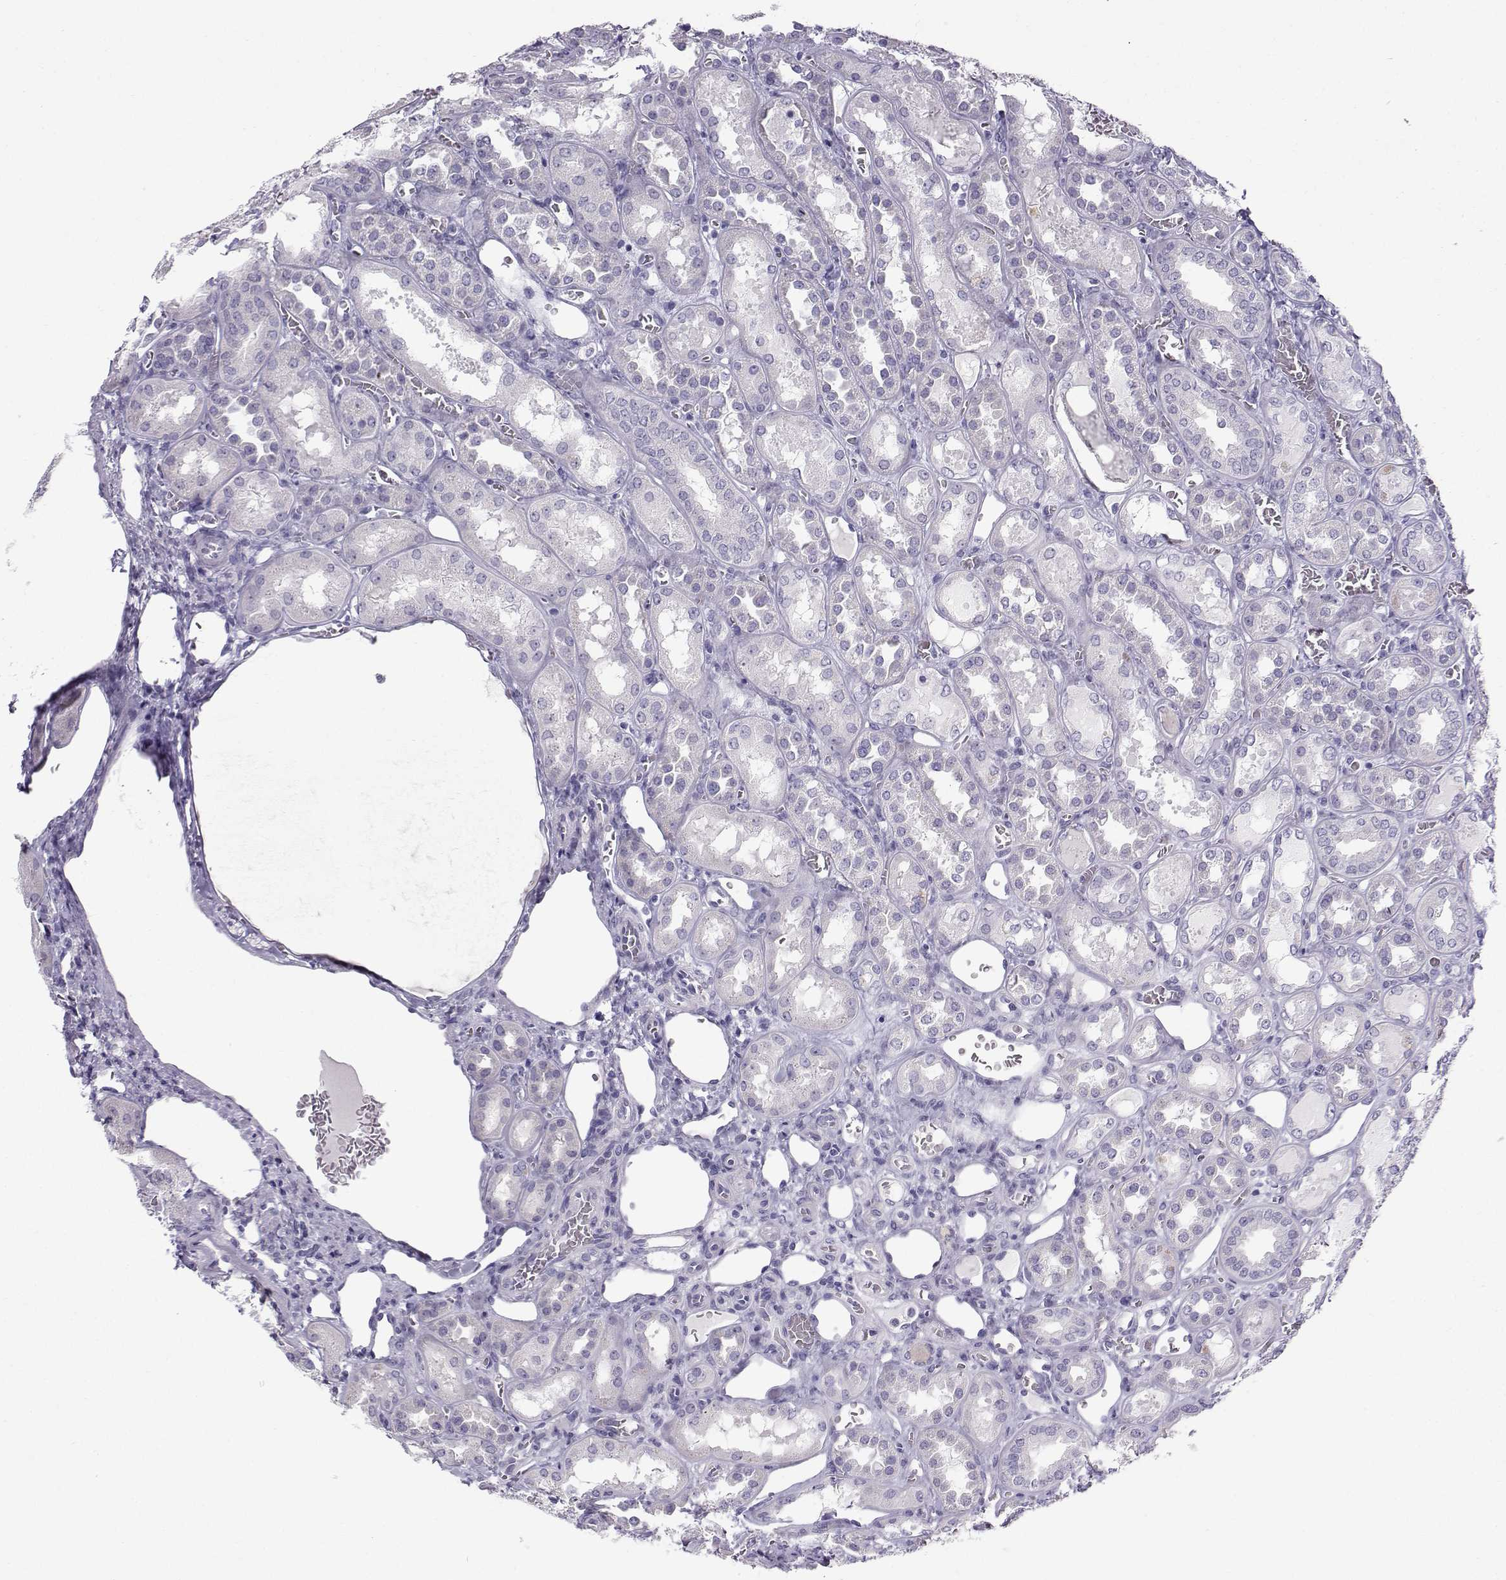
{"staining": {"intensity": "negative", "quantity": "none", "location": "none"}, "tissue": "kidney", "cell_type": "Cells in glomeruli", "image_type": "normal", "snomed": [{"axis": "morphology", "description": "Normal tissue, NOS"}, {"axis": "topography", "description": "Kidney"}], "caption": "Human kidney stained for a protein using IHC shows no staining in cells in glomeruli.", "gene": "ZBTB8B", "patient": {"sex": "male", "age": 73}}